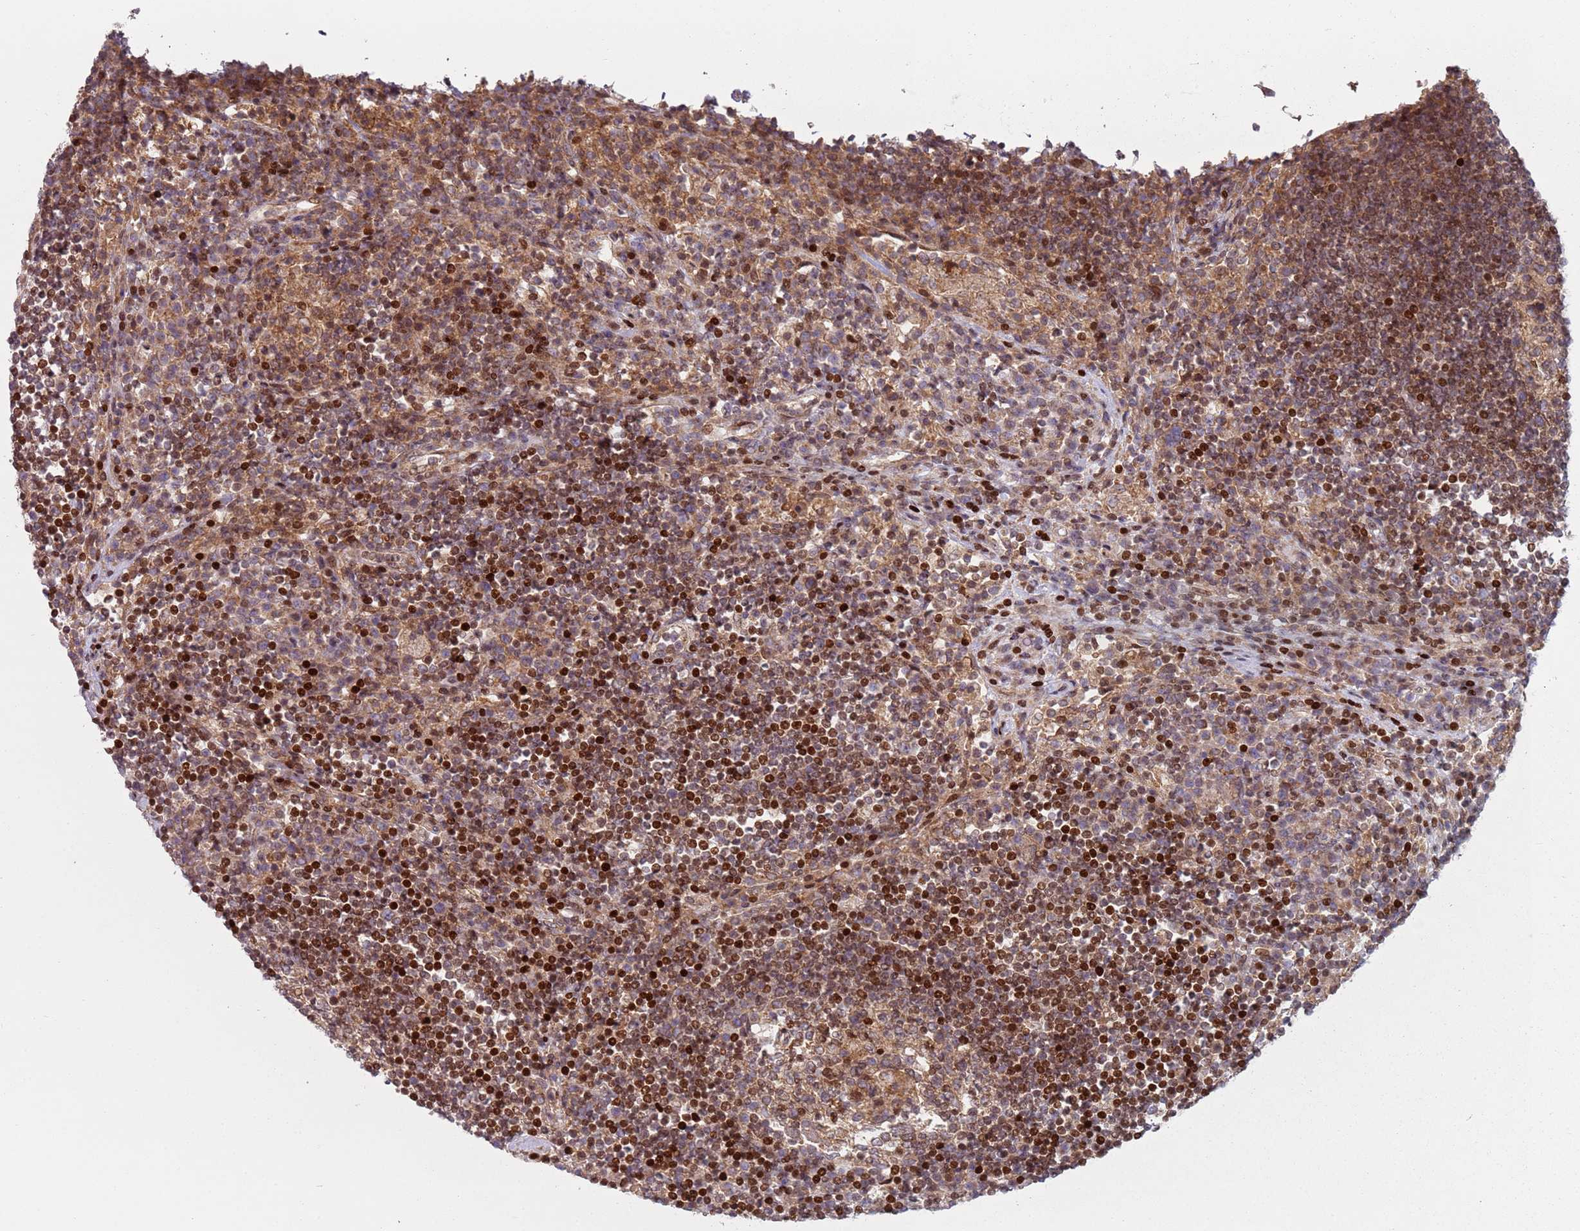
{"staining": {"intensity": "strong", "quantity": "25%-75%", "location": "nuclear"}, "tissue": "lymph node", "cell_type": "Germinal center cells", "image_type": "normal", "snomed": [{"axis": "morphology", "description": "Normal tissue, NOS"}, {"axis": "topography", "description": "Lymph node"}], "caption": "The immunohistochemical stain shows strong nuclear expression in germinal center cells of benign lymph node. The protein of interest is stained brown, and the nuclei are stained in blue (DAB (3,3'-diaminobenzidine) IHC with brightfield microscopy, high magnification).", "gene": "HNRNPLL", "patient": {"sex": "female", "age": 53}}